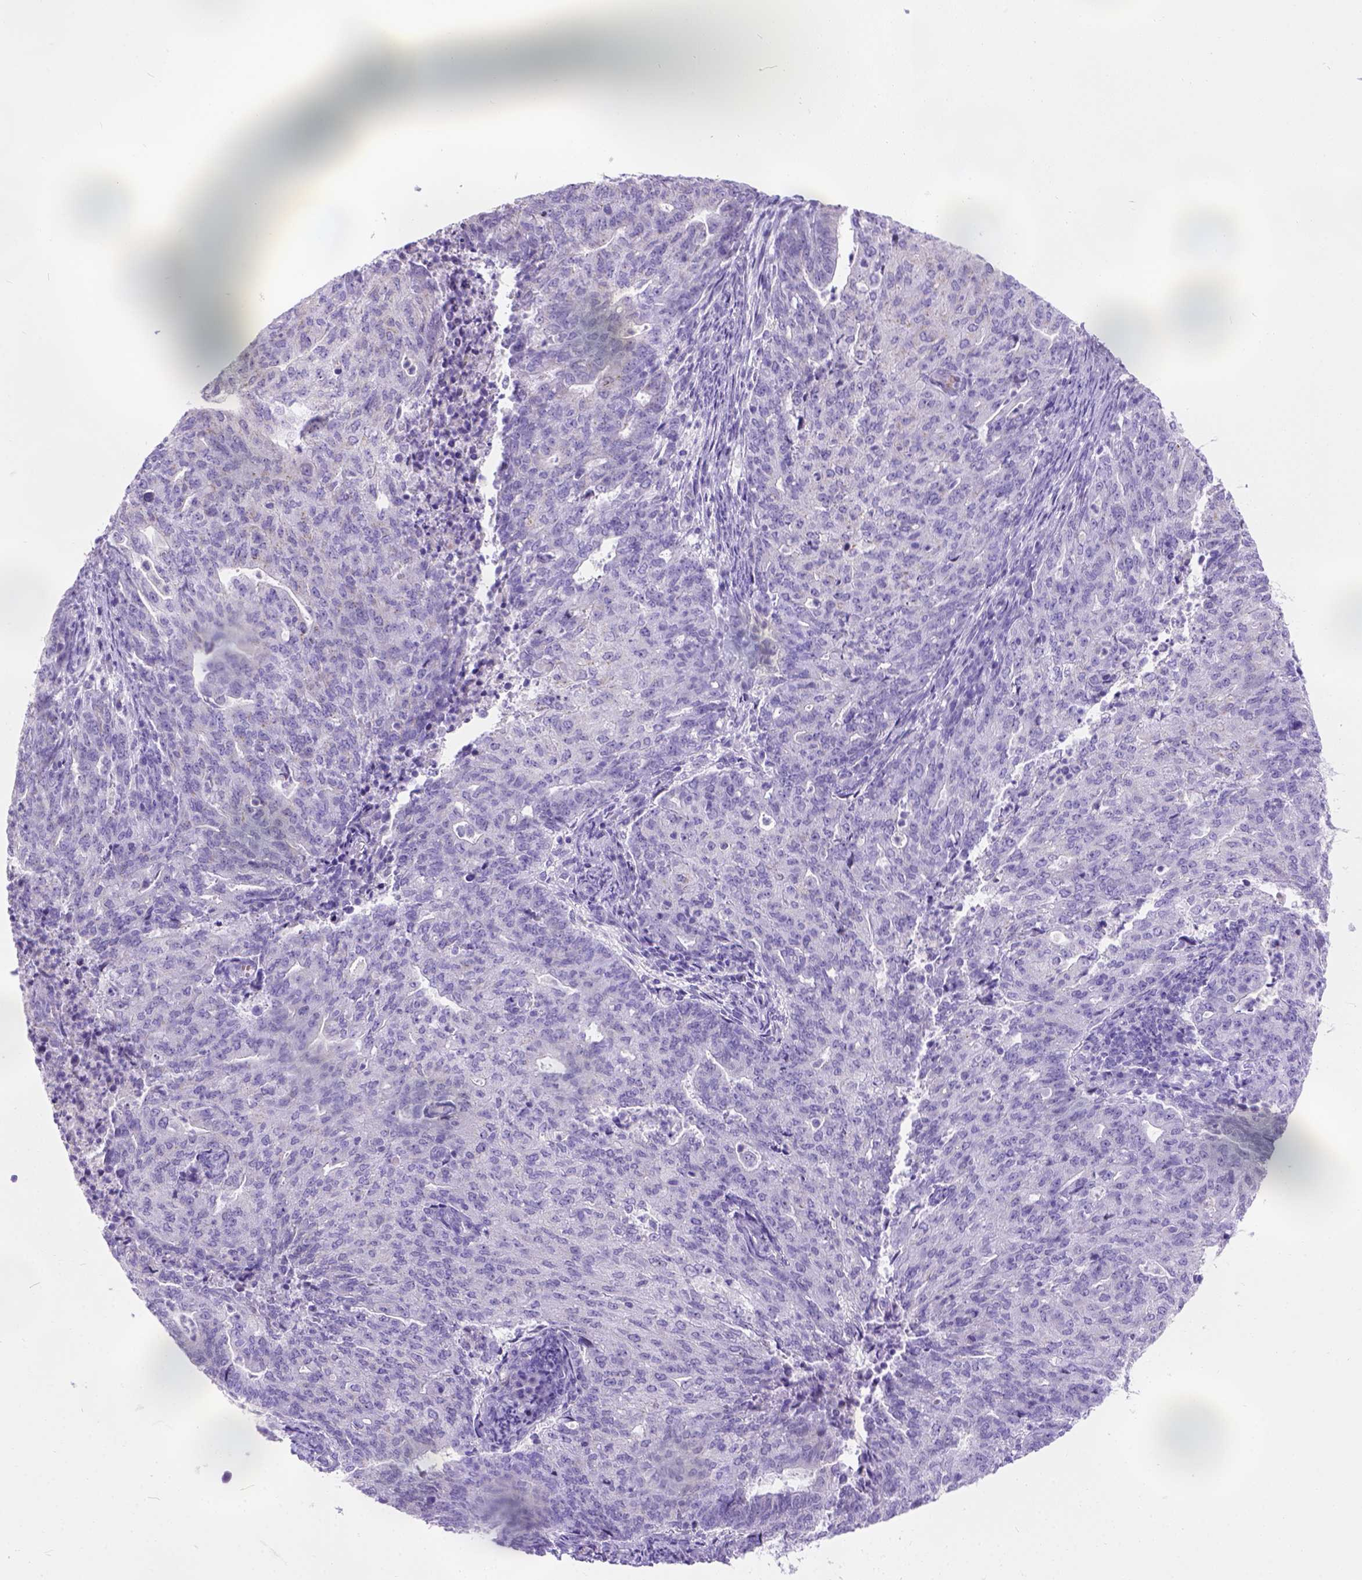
{"staining": {"intensity": "negative", "quantity": "none", "location": "none"}, "tissue": "endometrial cancer", "cell_type": "Tumor cells", "image_type": "cancer", "snomed": [{"axis": "morphology", "description": "Adenocarcinoma, NOS"}, {"axis": "topography", "description": "Endometrium"}], "caption": "The image displays no staining of tumor cells in endometrial adenocarcinoma.", "gene": "PHF7", "patient": {"sex": "female", "age": 82}}